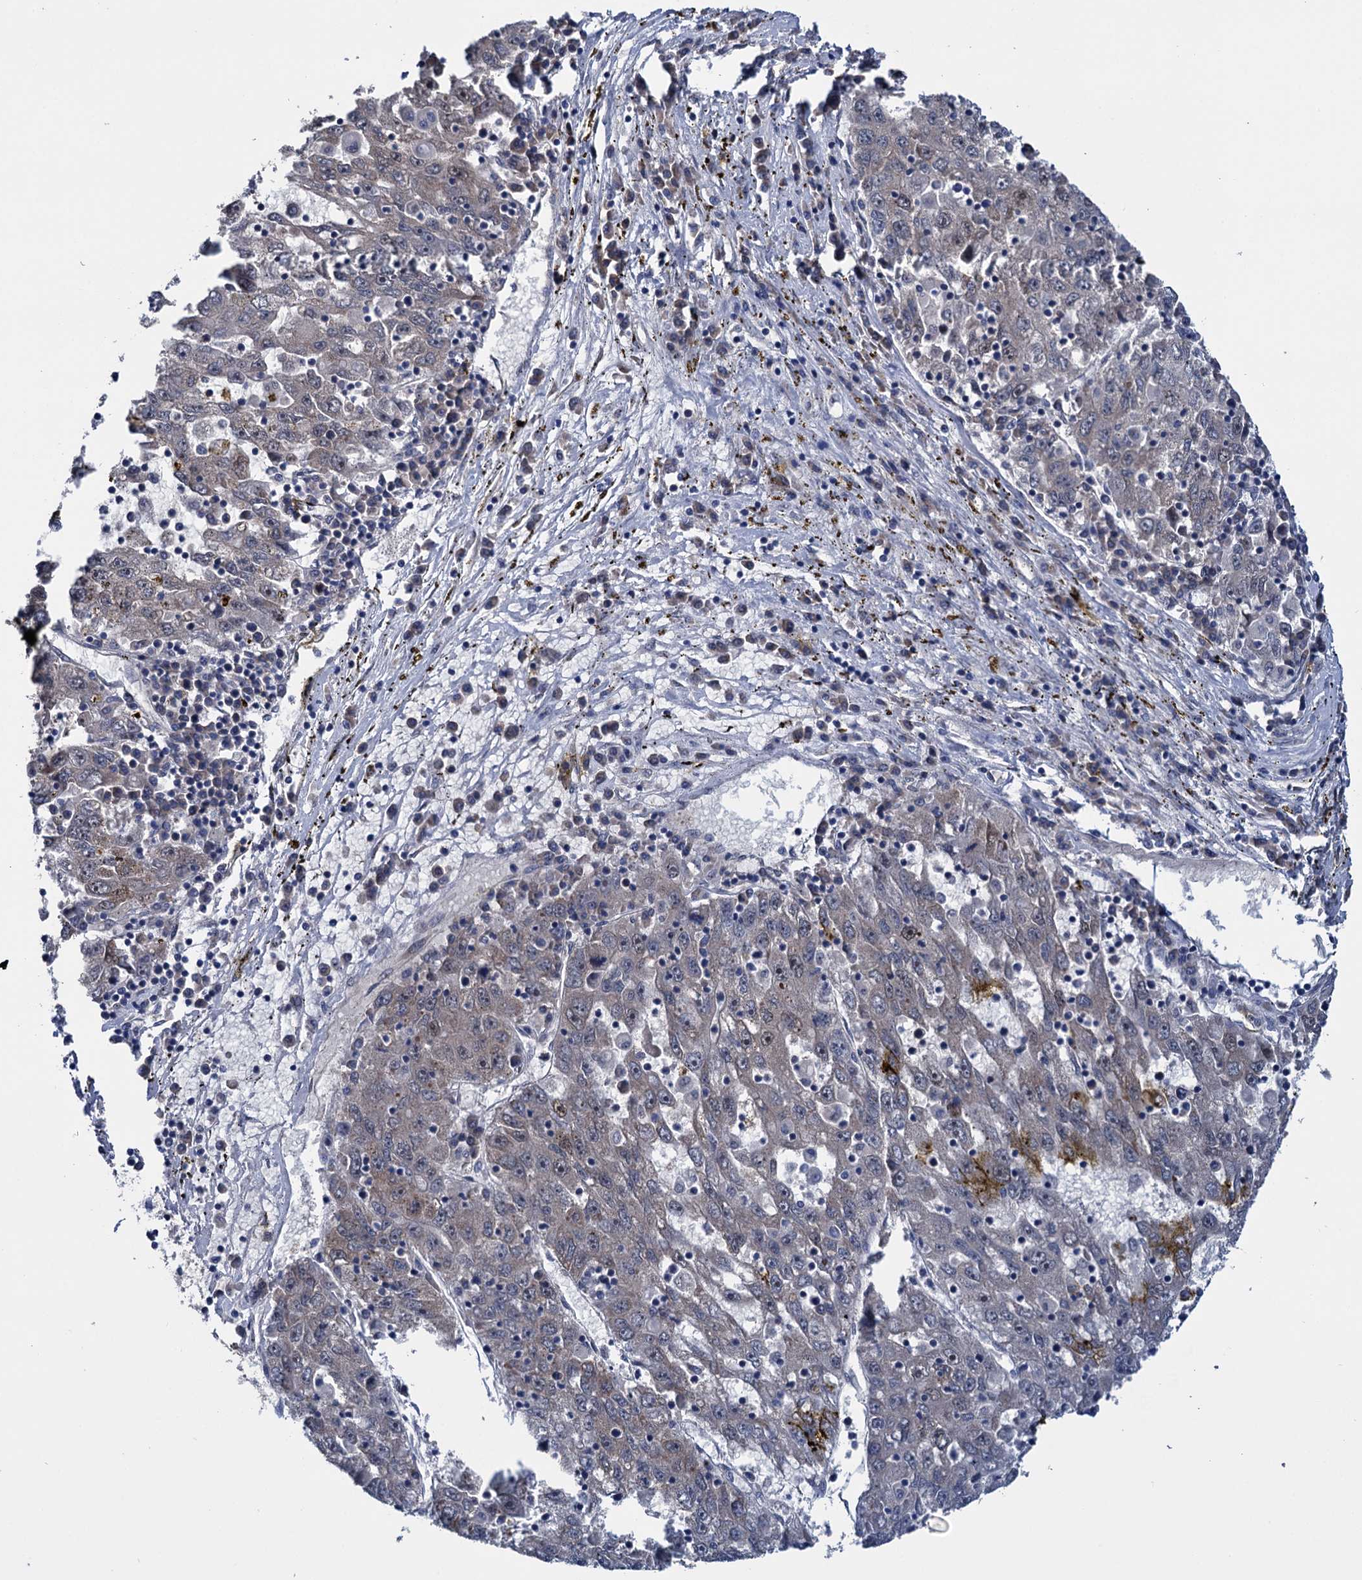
{"staining": {"intensity": "negative", "quantity": "none", "location": "none"}, "tissue": "liver cancer", "cell_type": "Tumor cells", "image_type": "cancer", "snomed": [{"axis": "morphology", "description": "Carcinoma, Hepatocellular, NOS"}, {"axis": "topography", "description": "Liver"}], "caption": "This is a image of immunohistochemistry staining of hepatocellular carcinoma (liver), which shows no positivity in tumor cells. (Stains: DAB (3,3'-diaminobenzidine) IHC with hematoxylin counter stain, Microscopy: brightfield microscopy at high magnification).", "gene": "EYA4", "patient": {"sex": "male", "age": 49}}